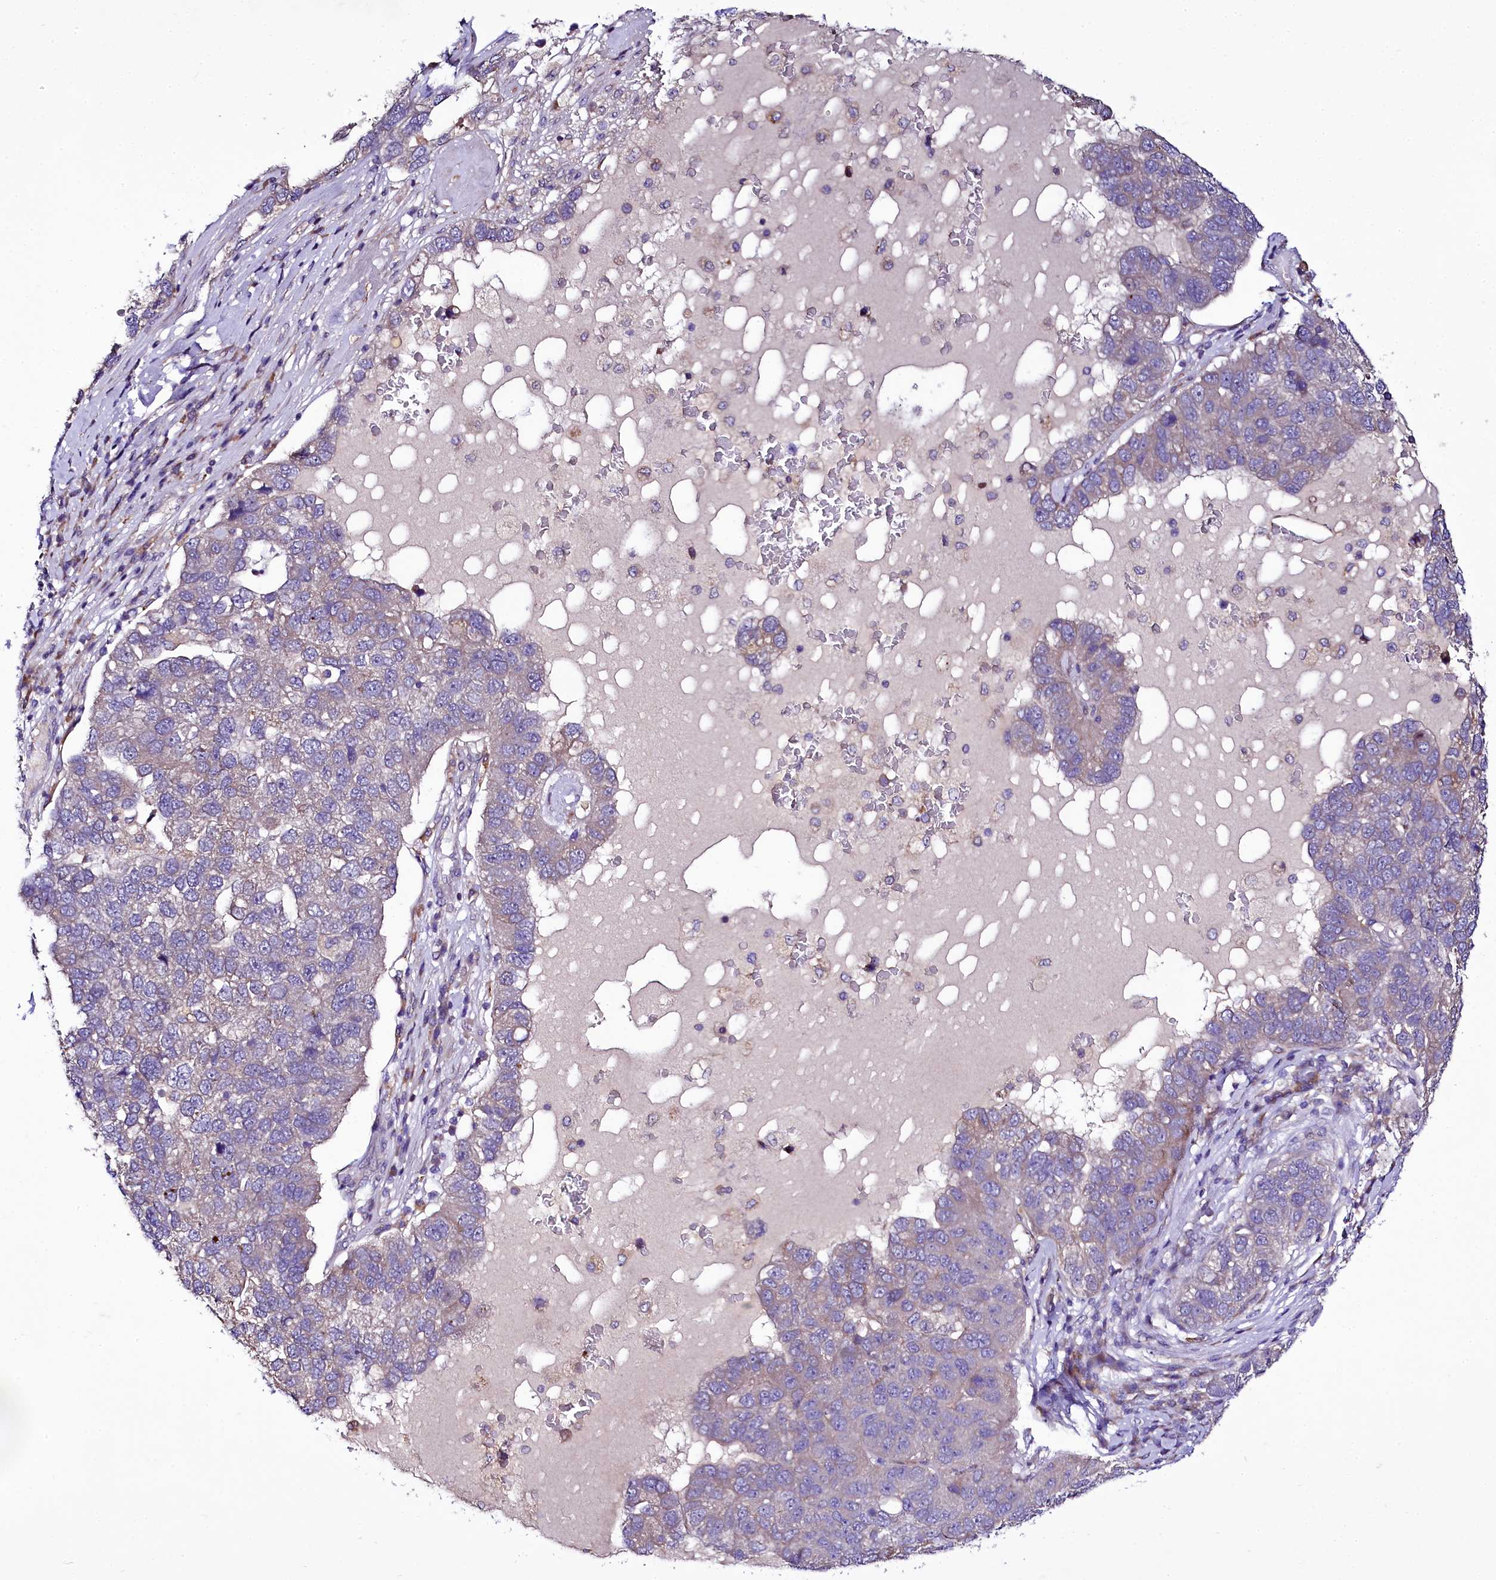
{"staining": {"intensity": "weak", "quantity": "<25%", "location": "cytoplasmic/membranous"}, "tissue": "pancreatic cancer", "cell_type": "Tumor cells", "image_type": "cancer", "snomed": [{"axis": "morphology", "description": "Adenocarcinoma, NOS"}, {"axis": "topography", "description": "Pancreas"}], "caption": "High power microscopy image of an immunohistochemistry micrograph of adenocarcinoma (pancreatic), revealing no significant staining in tumor cells.", "gene": "ZC3H12C", "patient": {"sex": "female", "age": 61}}